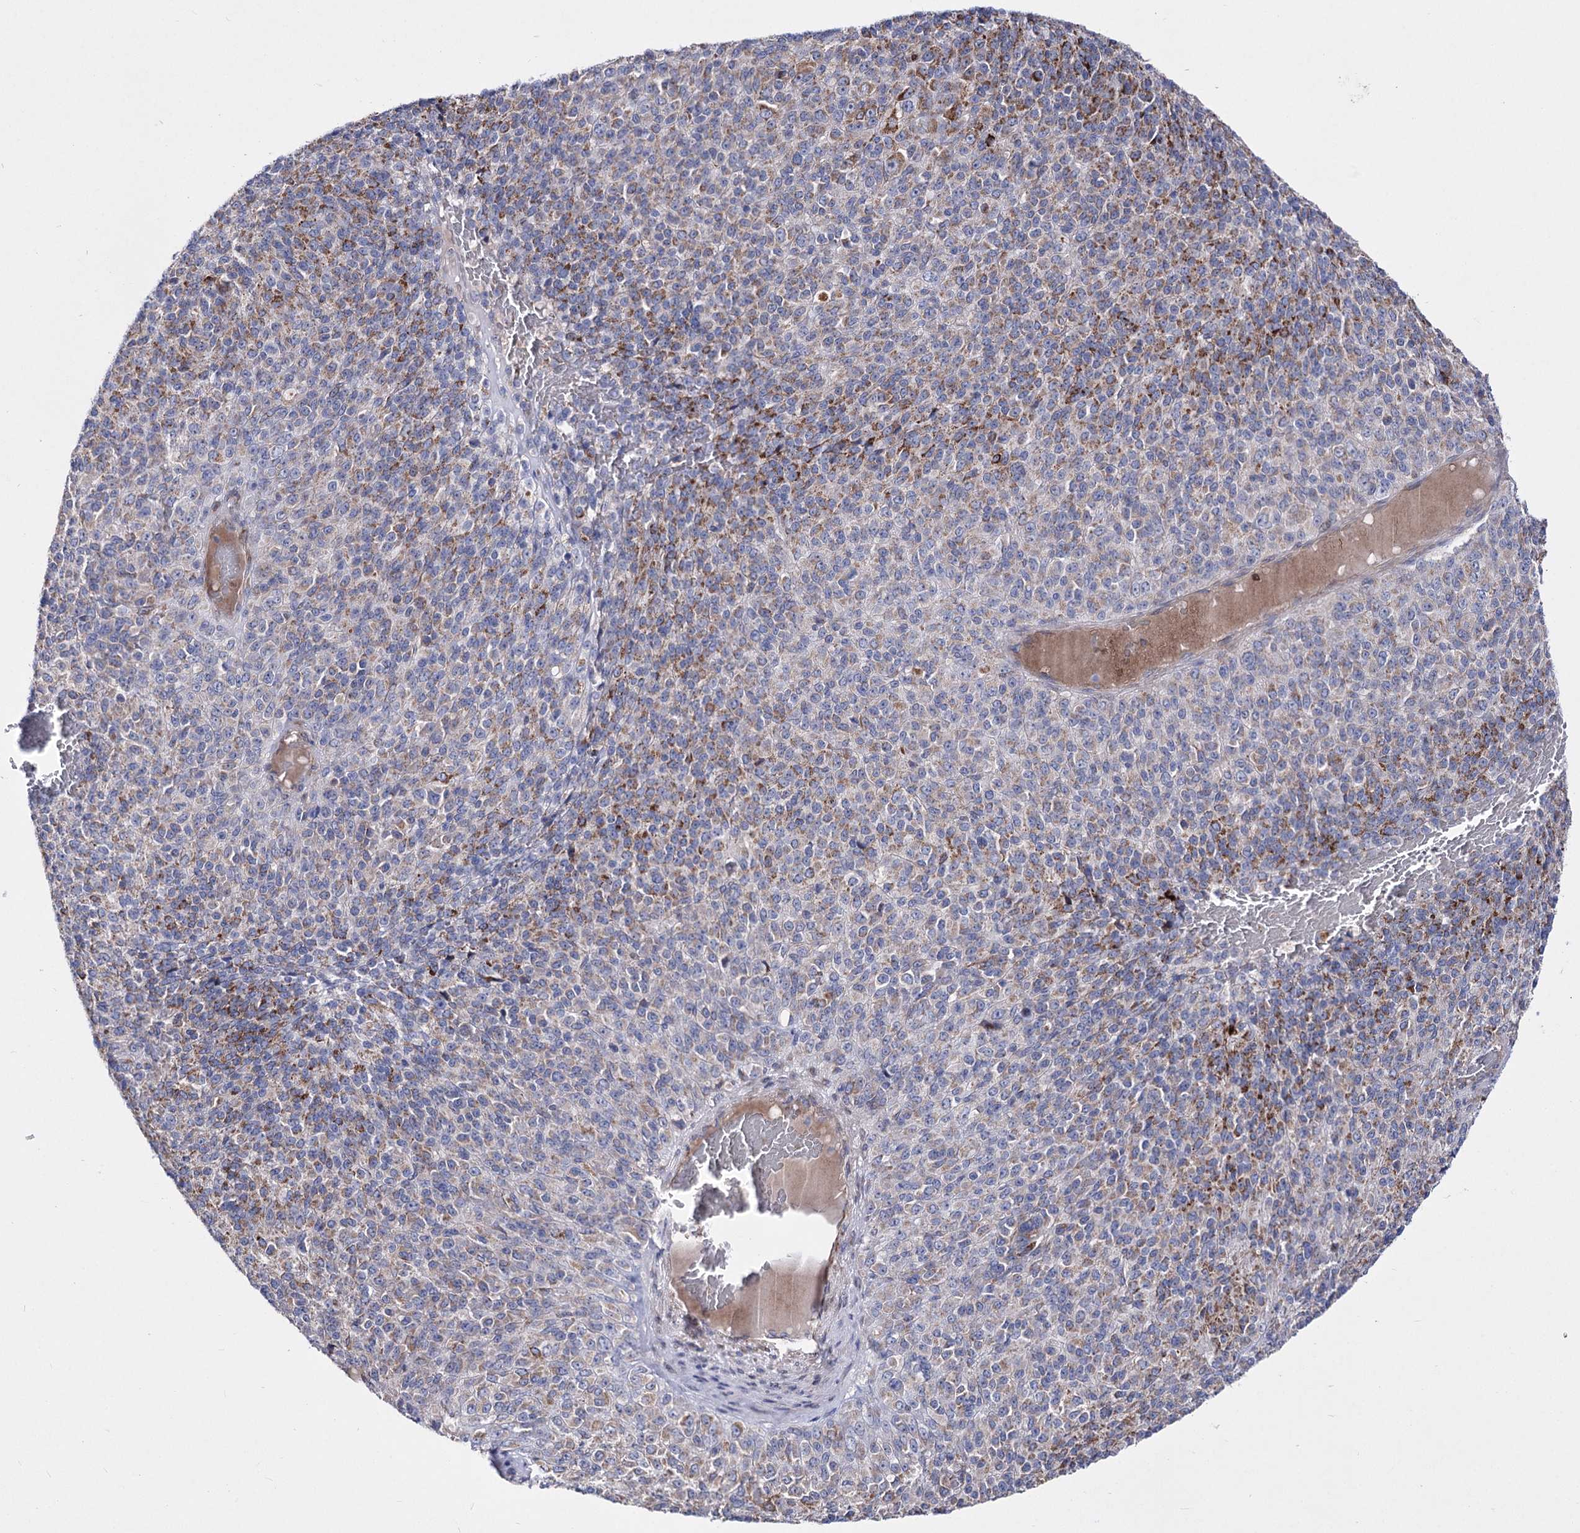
{"staining": {"intensity": "strong", "quantity": "25%-75%", "location": "cytoplasmic/membranous"}, "tissue": "melanoma", "cell_type": "Tumor cells", "image_type": "cancer", "snomed": [{"axis": "morphology", "description": "Malignant melanoma, Metastatic site"}, {"axis": "topography", "description": "Brain"}], "caption": "About 25%-75% of tumor cells in human melanoma show strong cytoplasmic/membranous protein expression as visualized by brown immunohistochemical staining.", "gene": "OSBPL5", "patient": {"sex": "female", "age": 56}}